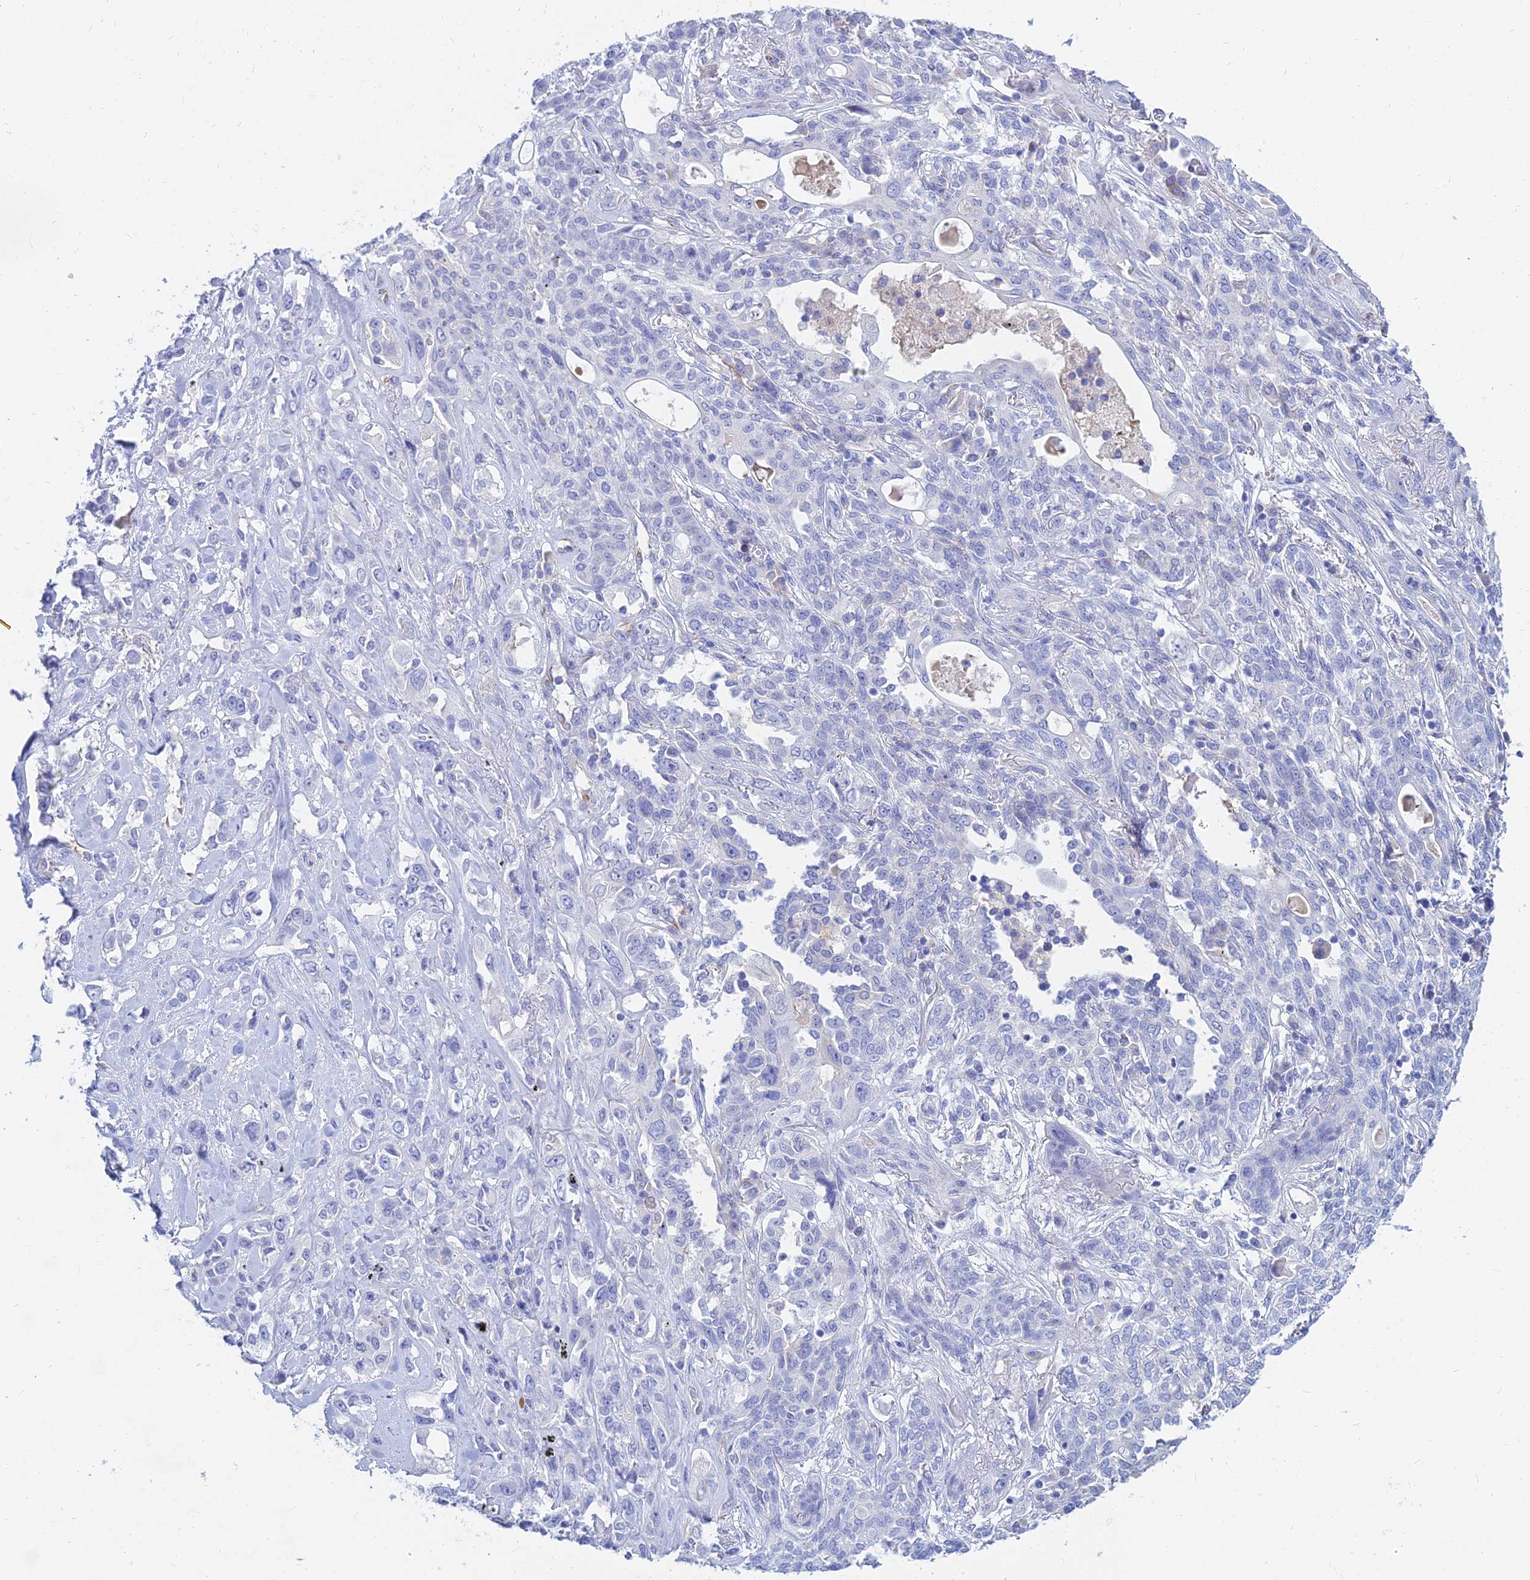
{"staining": {"intensity": "negative", "quantity": "none", "location": "none"}, "tissue": "lung cancer", "cell_type": "Tumor cells", "image_type": "cancer", "snomed": [{"axis": "morphology", "description": "Squamous cell carcinoma, NOS"}, {"axis": "topography", "description": "Lung"}], "caption": "The micrograph exhibits no significant staining in tumor cells of squamous cell carcinoma (lung).", "gene": "ZNF552", "patient": {"sex": "female", "age": 70}}